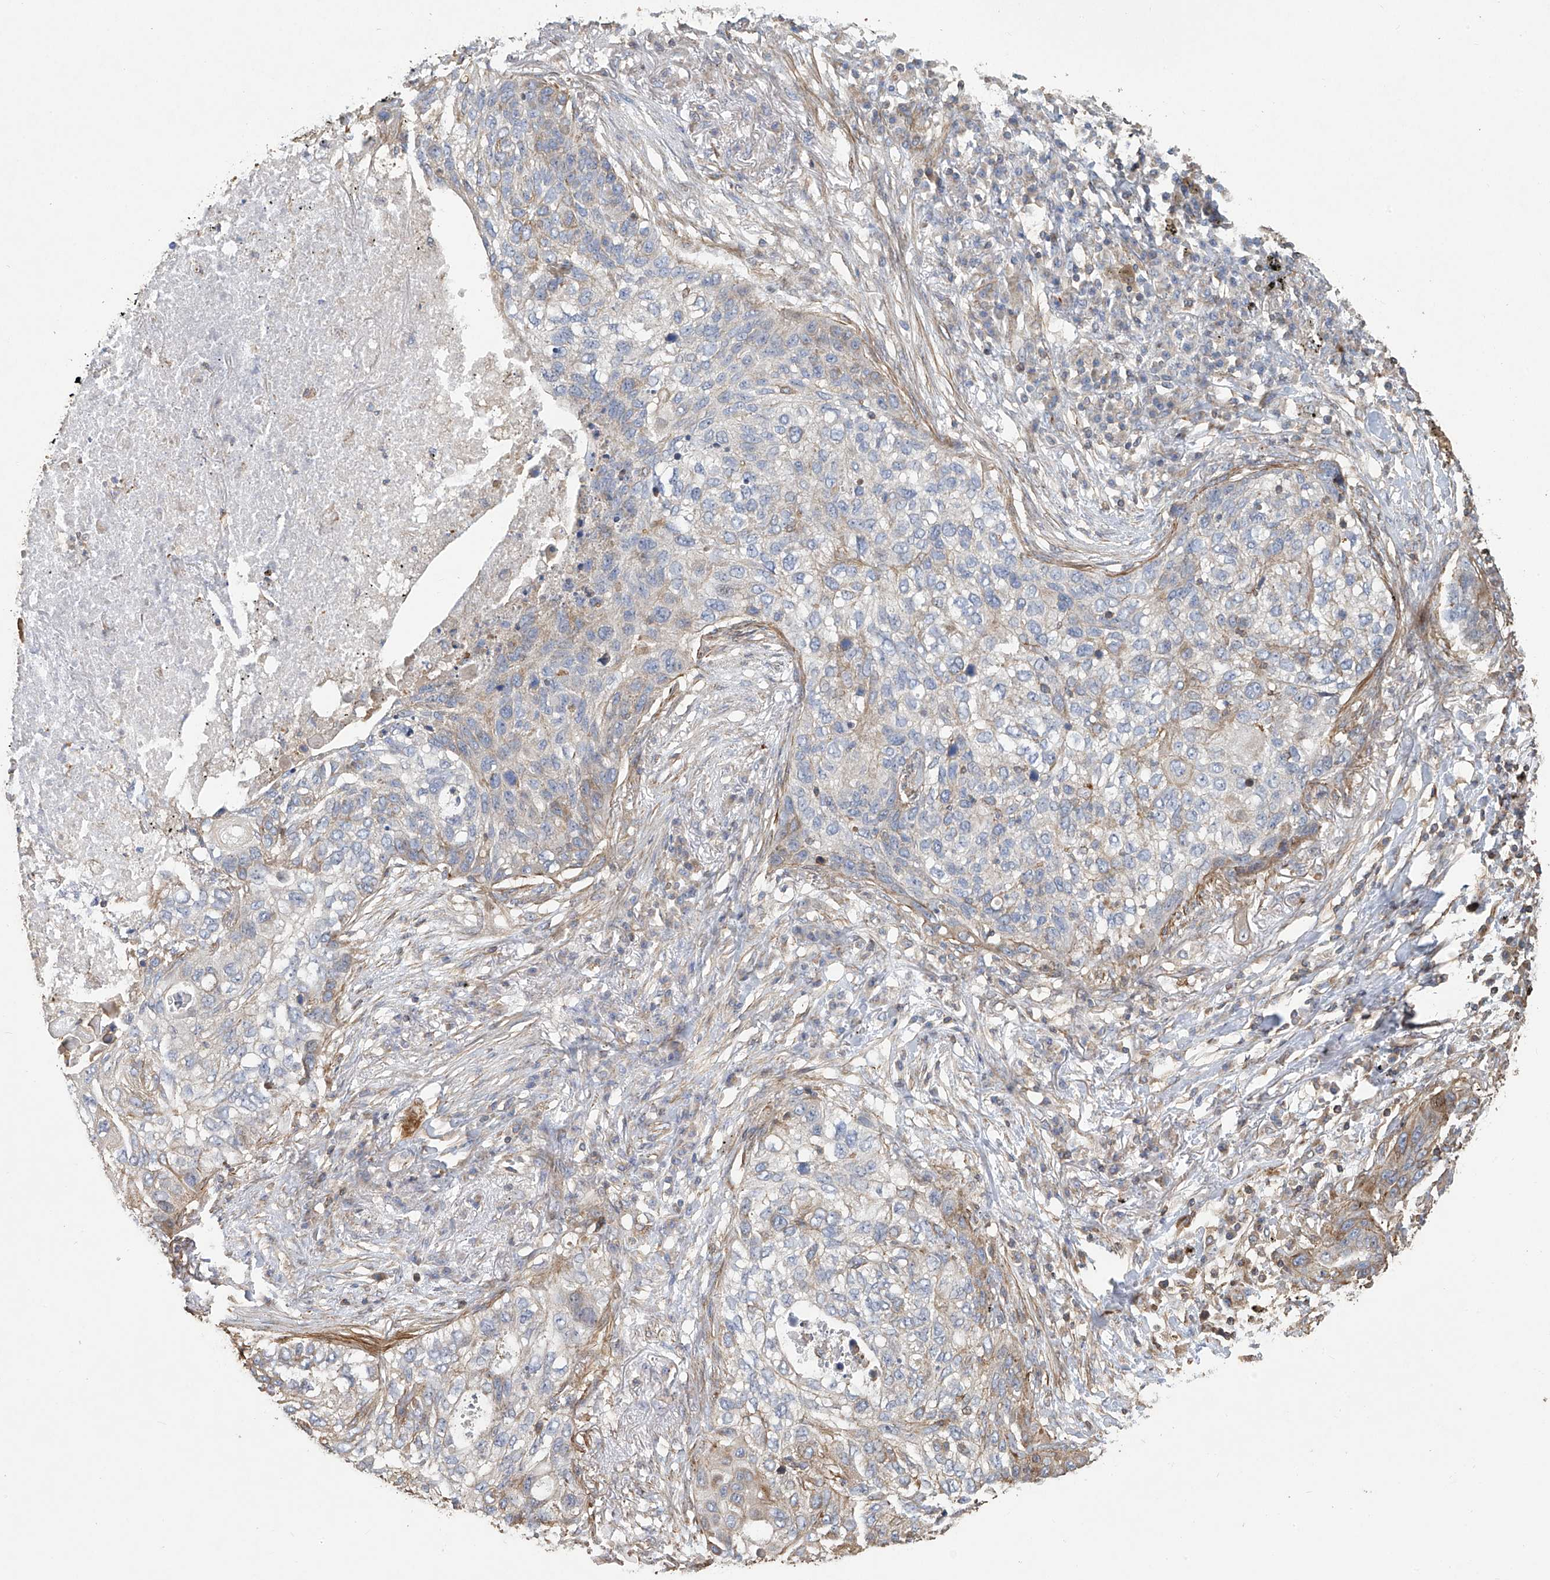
{"staining": {"intensity": "weak", "quantity": "<25%", "location": "cytoplasmic/membranous"}, "tissue": "lung cancer", "cell_type": "Tumor cells", "image_type": "cancer", "snomed": [{"axis": "morphology", "description": "Squamous cell carcinoma, NOS"}, {"axis": "topography", "description": "Lung"}], "caption": "The image reveals no significant expression in tumor cells of lung cancer (squamous cell carcinoma). (Immunohistochemistry (ihc), brightfield microscopy, high magnification).", "gene": "SLC43A3", "patient": {"sex": "female", "age": 63}}